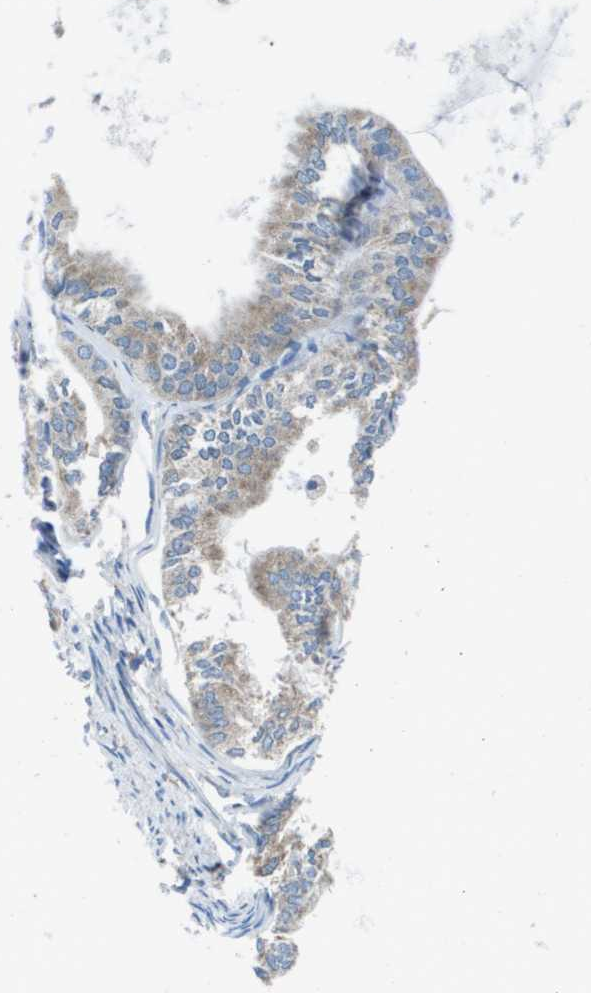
{"staining": {"intensity": "weak", "quantity": ">75%", "location": "cytoplasmic/membranous"}, "tissue": "endometrial cancer", "cell_type": "Tumor cells", "image_type": "cancer", "snomed": [{"axis": "morphology", "description": "Adenocarcinoma, NOS"}, {"axis": "topography", "description": "Endometrium"}], "caption": "The immunohistochemical stain shows weak cytoplasmic/membranous positivity in tumor cells of adenocarcinoma (endometrial) tissue.", "gene": "CLCN2", "patient": {"sex": "female", "age": 86}}